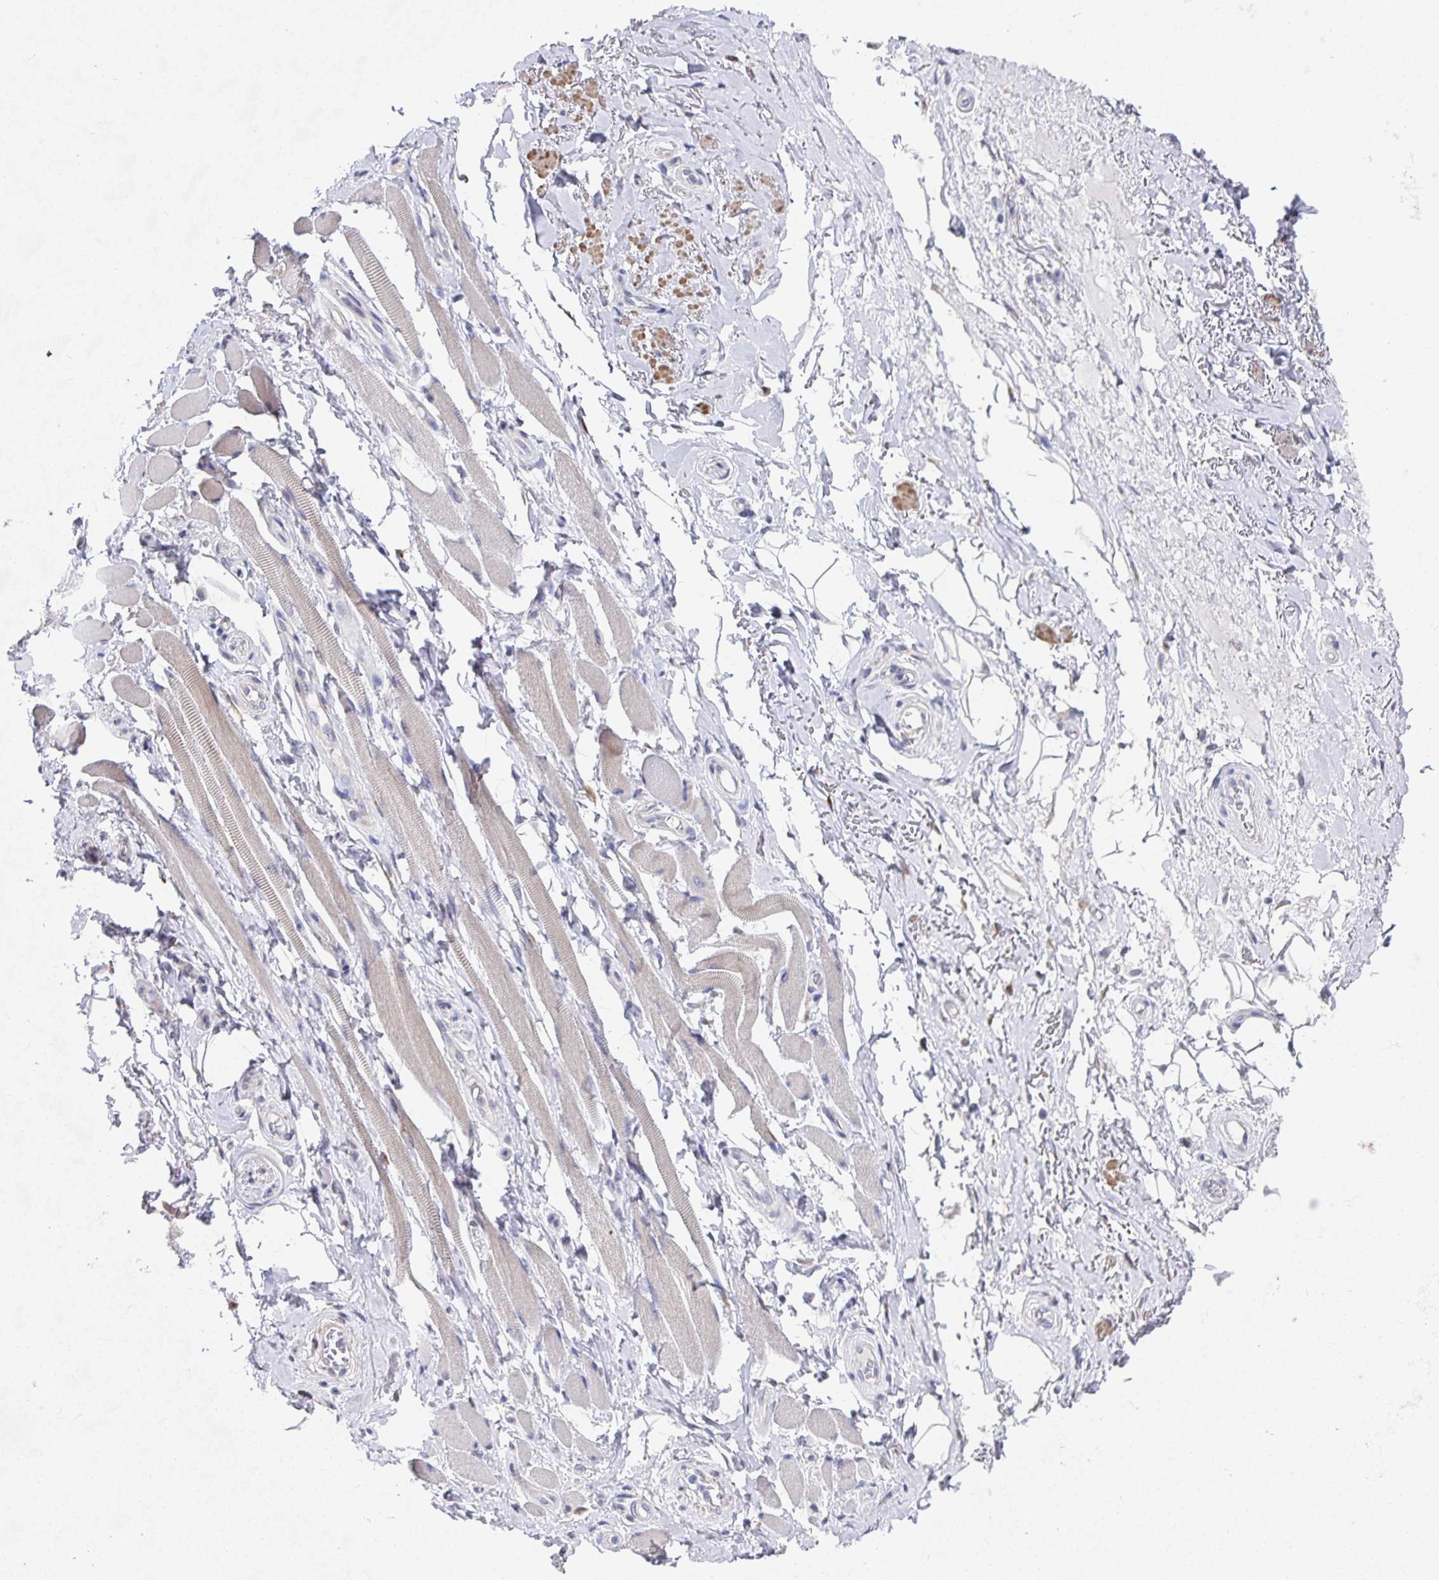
{"staining": {"intensity": "negative", "quantity": "none", "location": "none"}, "tissue": "adipose tissue", "cell_type": "Adipocytes", "image_type": "normal", "snomed": [{"axis": "morphology", "description": "Normal tissue, NOS"}, {"axis": "topography", "description": "Anal"}, {"axis": "topography", "description": "Peripheral nerve tissue"}], "caption": "Unremarkable adipose tissue was stained to show a protein in brown. There is no significant expression in adipocytes. (DAB (3,3'-diaminobenzidine) immunohistochemistry (IHC) with hematoxylin counter stain).", "gene": "ZIK1", "patient": {"sex": "male", "age": 53}}